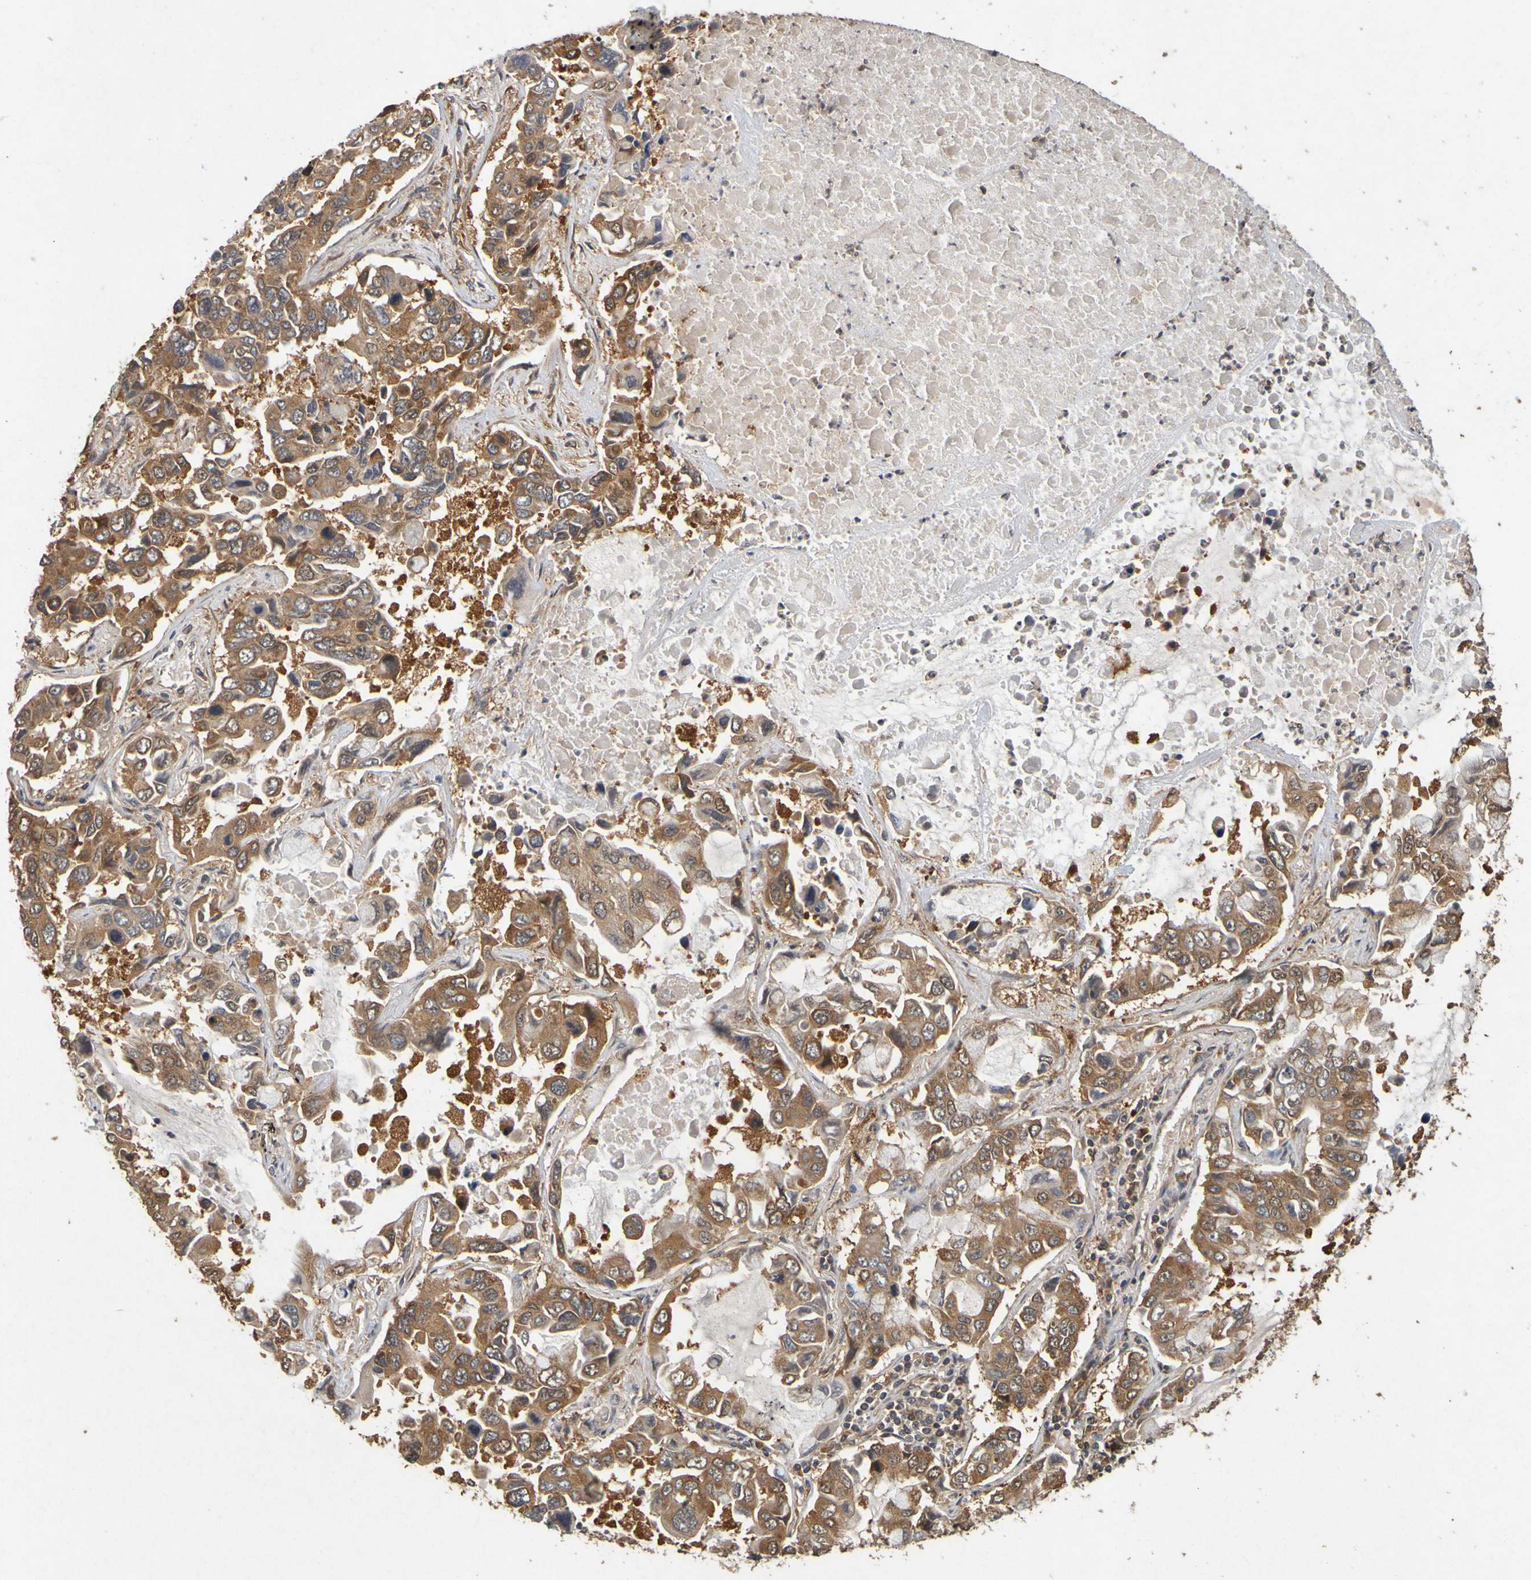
{"staining": {"intensity": "moderate", "quantity": ">75%", "location": "cytoplasmic/membranous"}, "tissue": "lung cancer", "cell_type": "Tumor cells", "image_type": "cancer", "snomed": [{"axis": "morphology", "description": "Adenocarcinoma, NOS"}, {"axis": "topography", "description": "Lung"}], "caption": "A medium amount of moderate cytoplasmic/membranous staining is present in about >75% of tumor cells in lung adenocarcinoma tissue. The protein is stained brown, and the nuclei are stained in blue (DAB IHC with brightfield microscopy, high magnification).", "gene": "OCRL", "patient": {"sex": "male", "age": 64}}